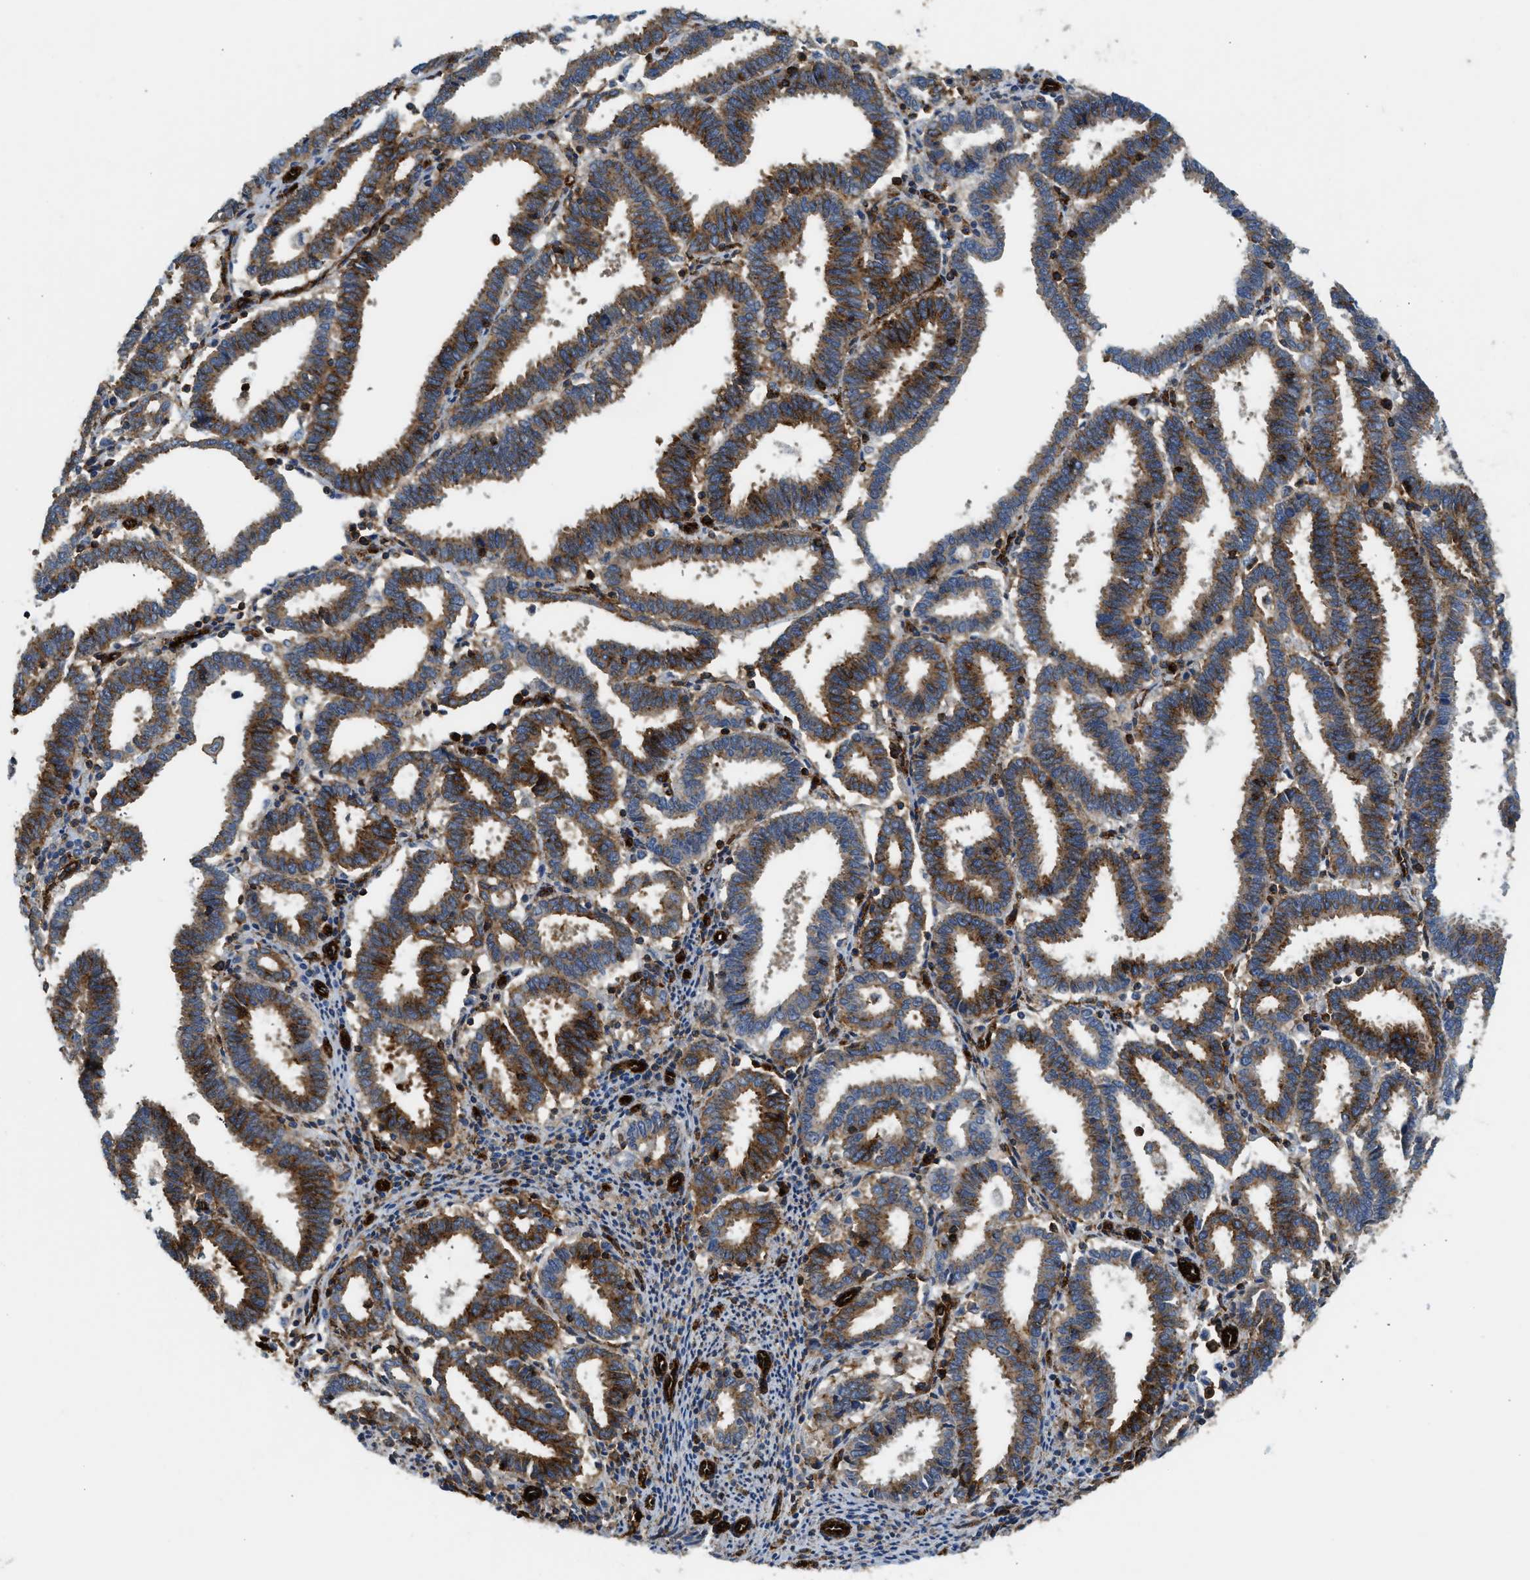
{"staining": {"intensity": "moderate", "quantity": ">75%", "location": "cytoplasmic/membranous"}, "tissue": "endometrial cancer", "cell_type": "Tumor cells", "image_type": "cancer", "snomed": [{"axis": "morphology", "description": "Adenocarcinoma, NOS"}, {"axis": "topography", "description": "Uterus"}], "caption": "Brown immunohistochemical staining in adenocarcinoma (endometrial) displays moderate cytoplasmic/membranous positivity in approximately >75% of tumor cells.", "gene": "HIP1", "patient": {"sex": "female", "age": 83}}